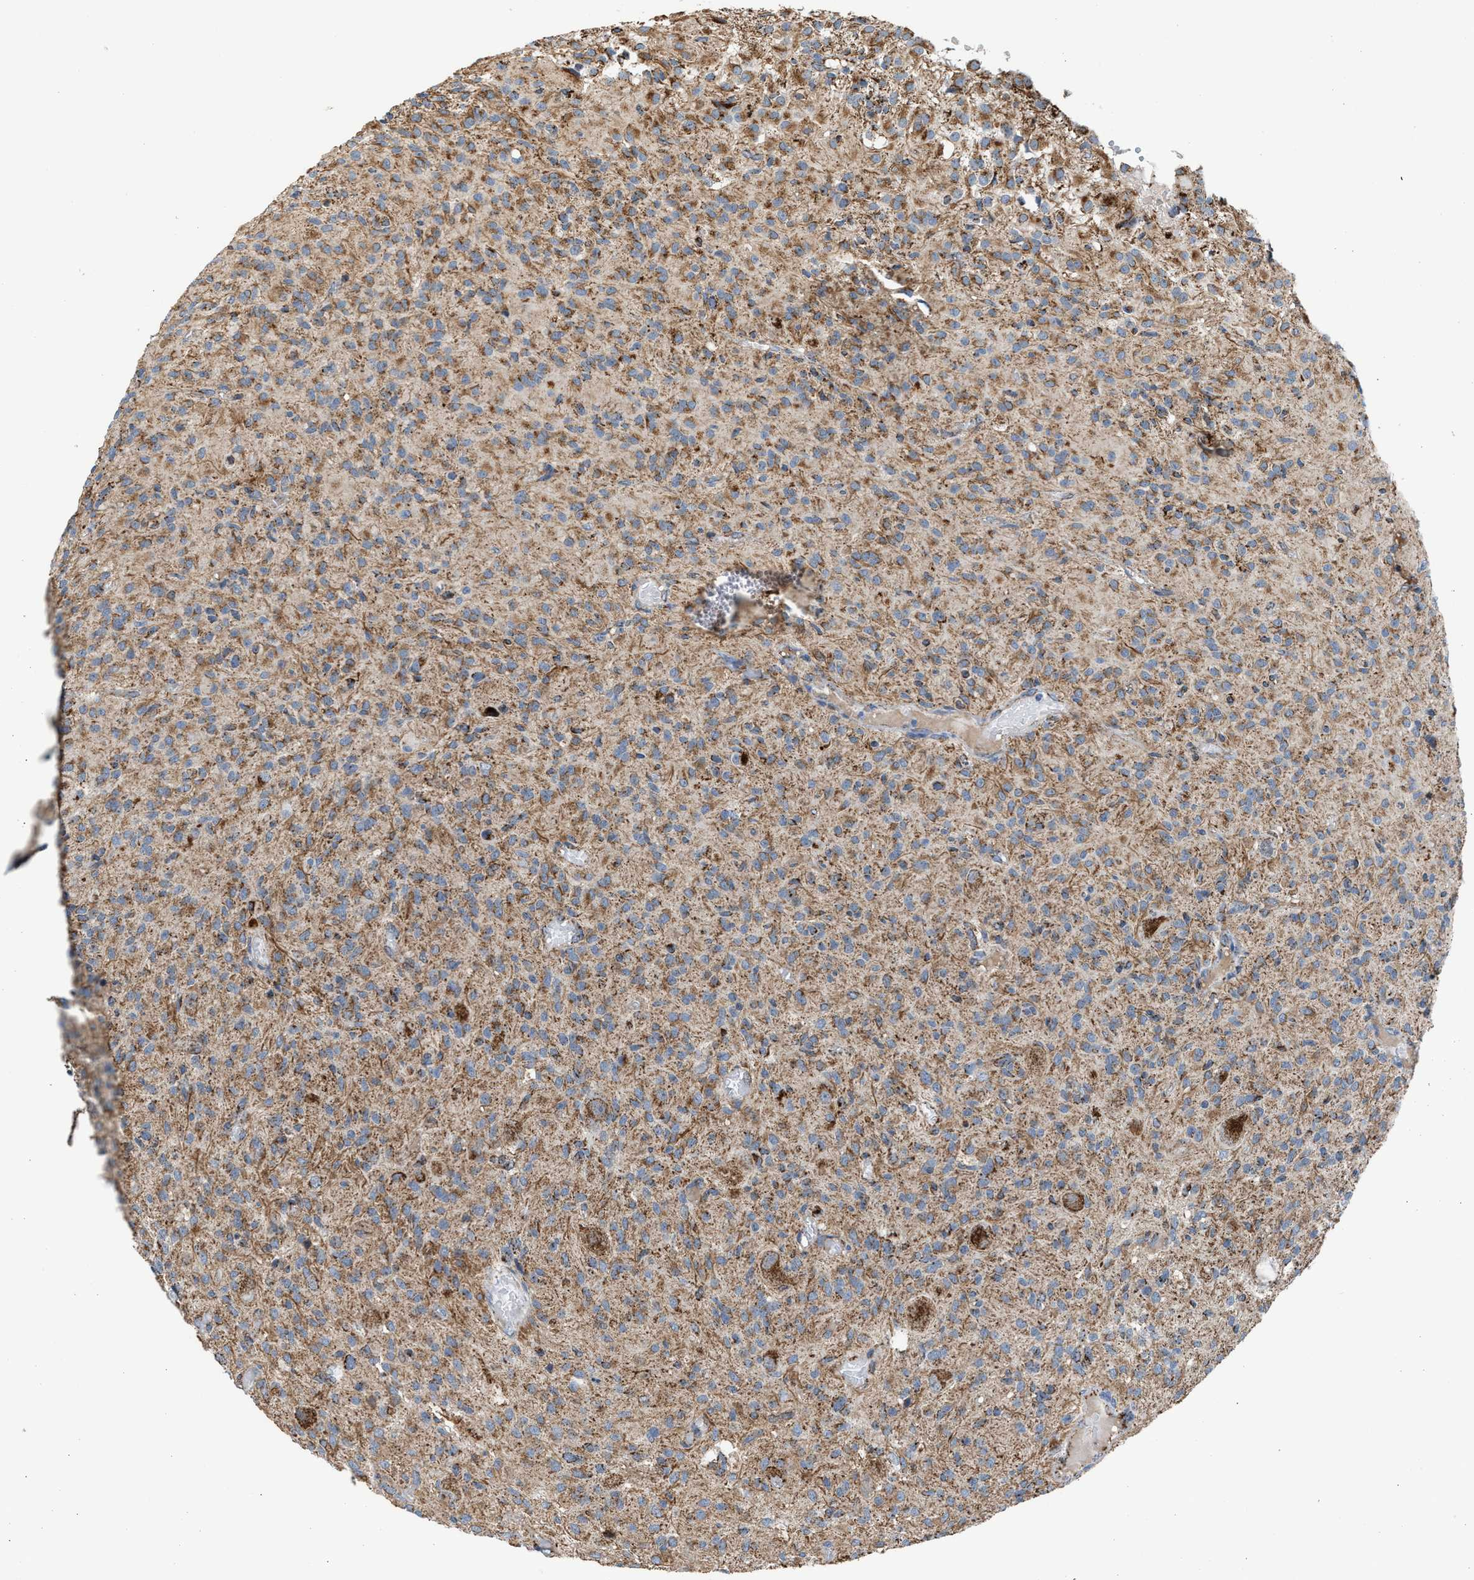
{"staining": {"intensity": "moderate", "quantity": ">75%", "location": "cytoplasmic/membranous"}, "tissue": "glioma", "cell_type": "Tumor cells", "image_type": "cancer", "snomed": [{"axis": "morphology", "description": "Glioma, malignant, High grade"}, {"axis": "topography", "description": "Brain"}], "caption": "Immunohistochemistry (IHC) (DAB) staining of human glioma reveals moderate cytoplasmic/membranous protein staining in about >75% of tumor cells.", "gene": "PMPCA", "patient": {"sex": "female", "age": 59}}